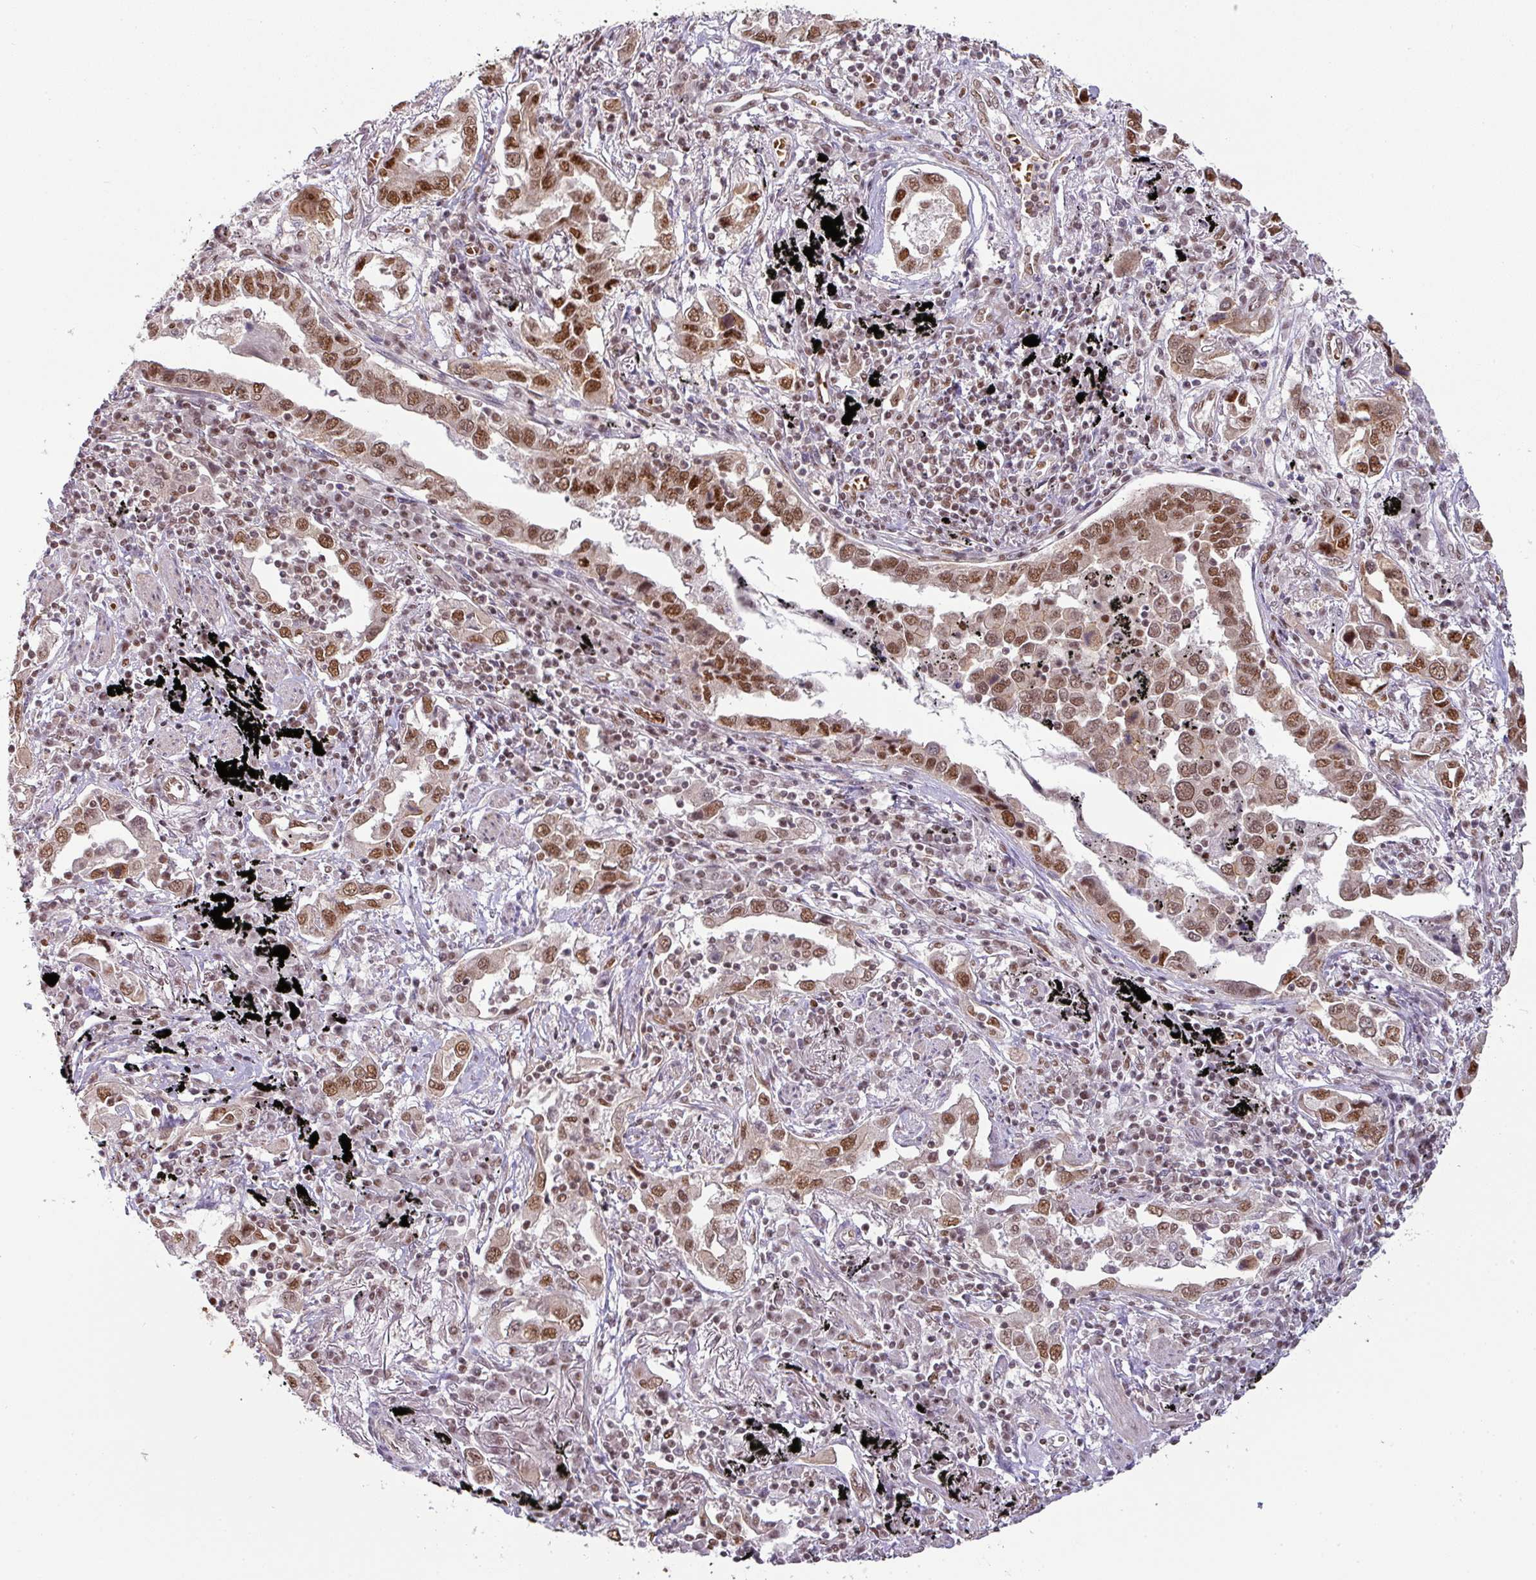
{"staining": {"intensity": "strong", "quantity": ">75%", "location": "nuclear"}, "tissue": "lung cancer", "cell_type": "Tumor cells", "image_type": "cancer", "snomed": [{"axis": "morphology", "description": "Adenocarcinoma, NOS"}, {"axis": "topography", "description": "Lung"}], "caption": "Immunohistochemistry (DAB (3,3'-diaminobenzidine)) staining of adenocarcinoma (lung) exhibits strong nuclear protein staining in approximately >75% of tumor cells. (IHC, brightfield microscopy, high magnification).", "gene": "NCOA5", "patient": {"sex": "male", "age": 67}}